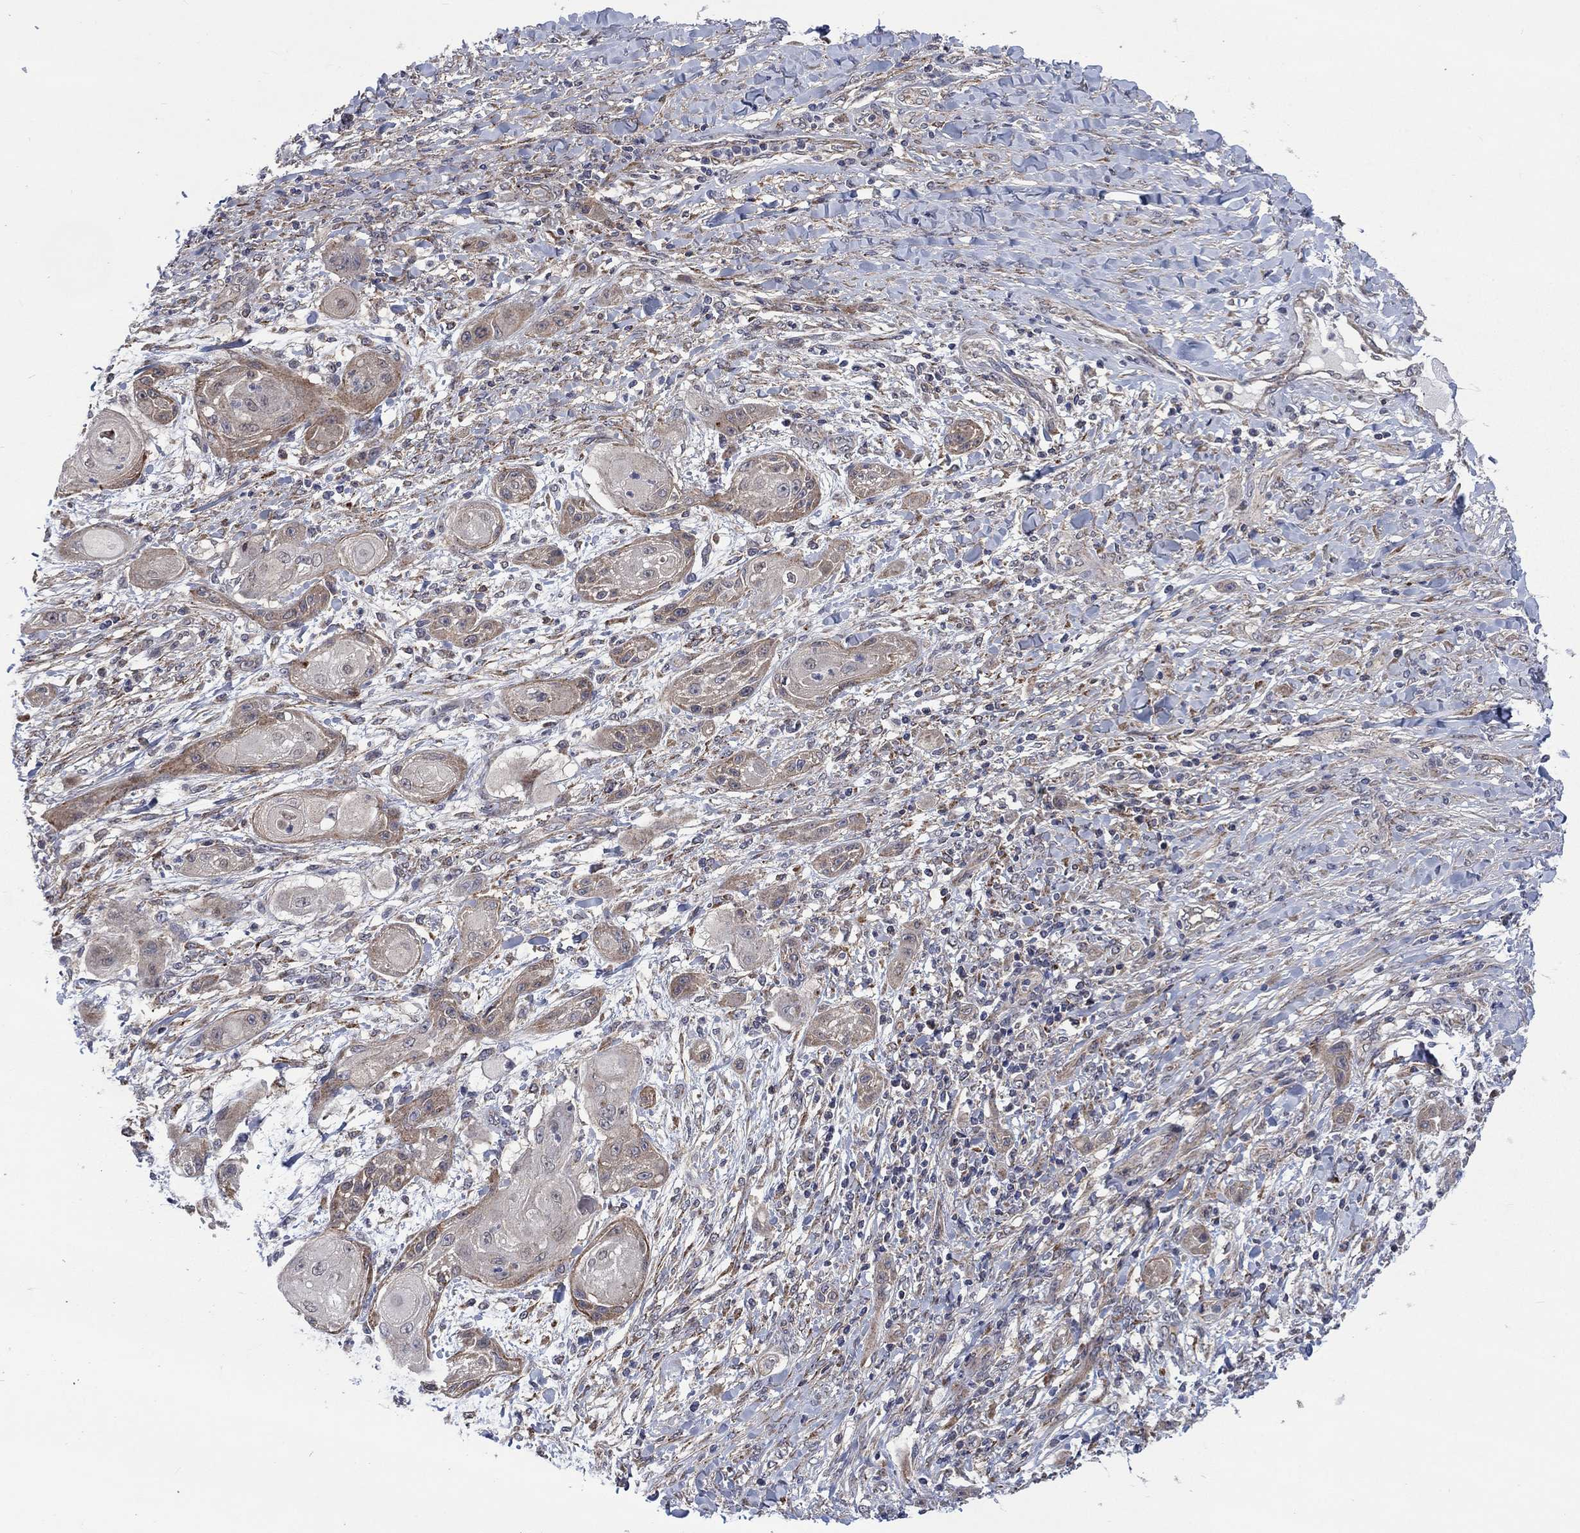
{"staining": {"intensity": "weak", "quantity": "25%-75%", "location": "cytoplasmic/membranous"}, "tissue": "skin cancer", "cell_type": "Tumor cells", "image_type": "cancer", "snomed": [{"axis": "morphology", "description": "Squamous cell carcinoma, NOS"}, {"axis": "topography", "description": "Skin"}], "caption": "Weak cytoplasmic/membranous protein expression is identified in approximately 25%-75% of tumor cells in squamous cell carcinoma (skin).", "gene": "SLC35F2", "patient": {"sex": "male", "age": 62}}